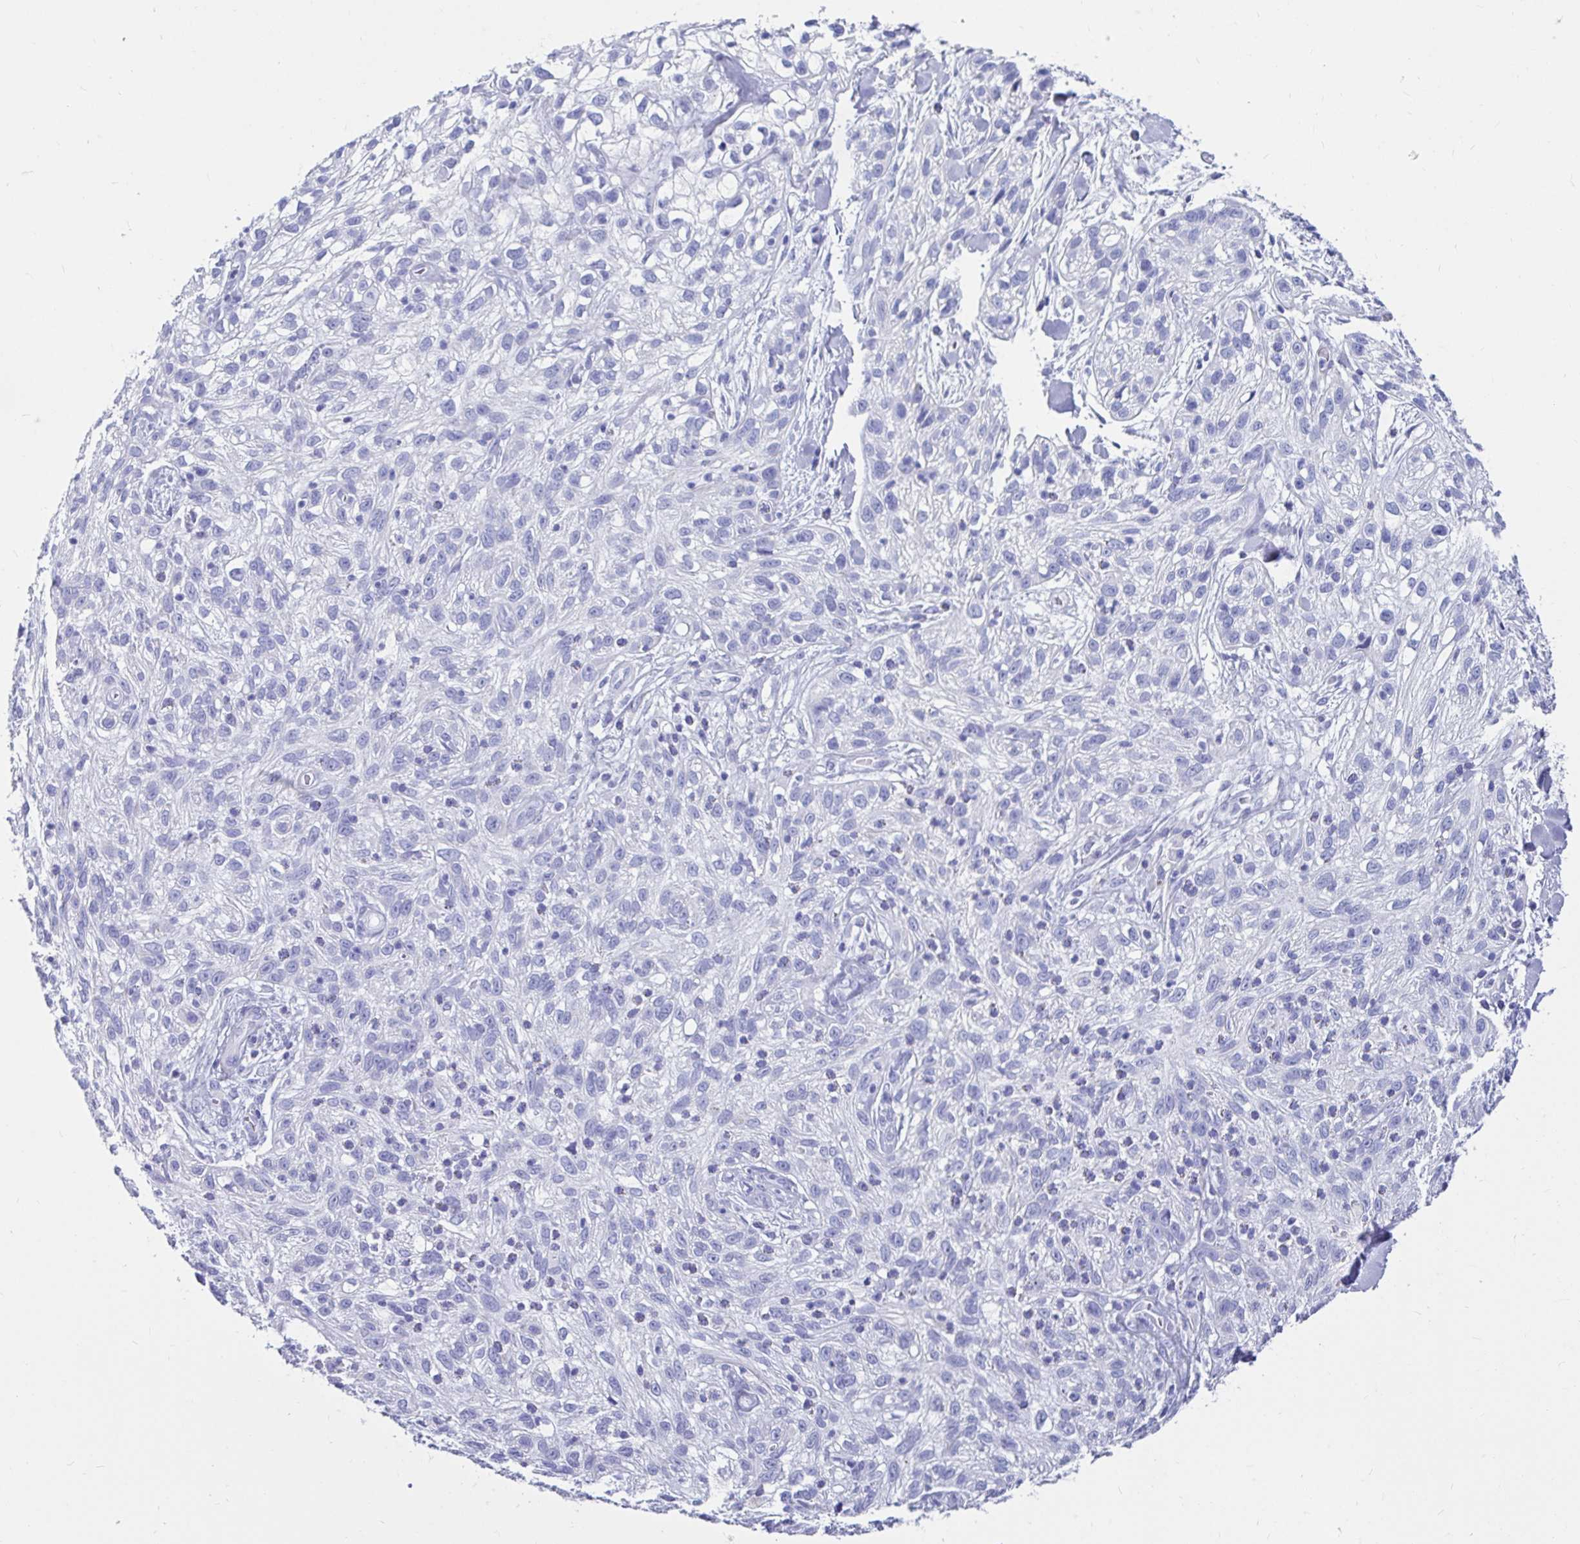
{"staining": {"intensity": "negative", "quantity": "none", "location": "none"}, "tissue": "skin cancer", "cell_type": "Tumor cells", "image_type": "cancer", "snomed": [{"axis": "morphology", "description": "Squamous cell carcinoma, NOS"}, {"axis": "topography", "description": "Skin"}], "caption": "DAB (3,3'-diaminobenzidine) immunohistochemical staining of human squamous cell carcinoma (skin) shows no significant positivity in tumor cells.", "gene": "ZPBP2", "patient": {"sex": "male", "age": 82}}